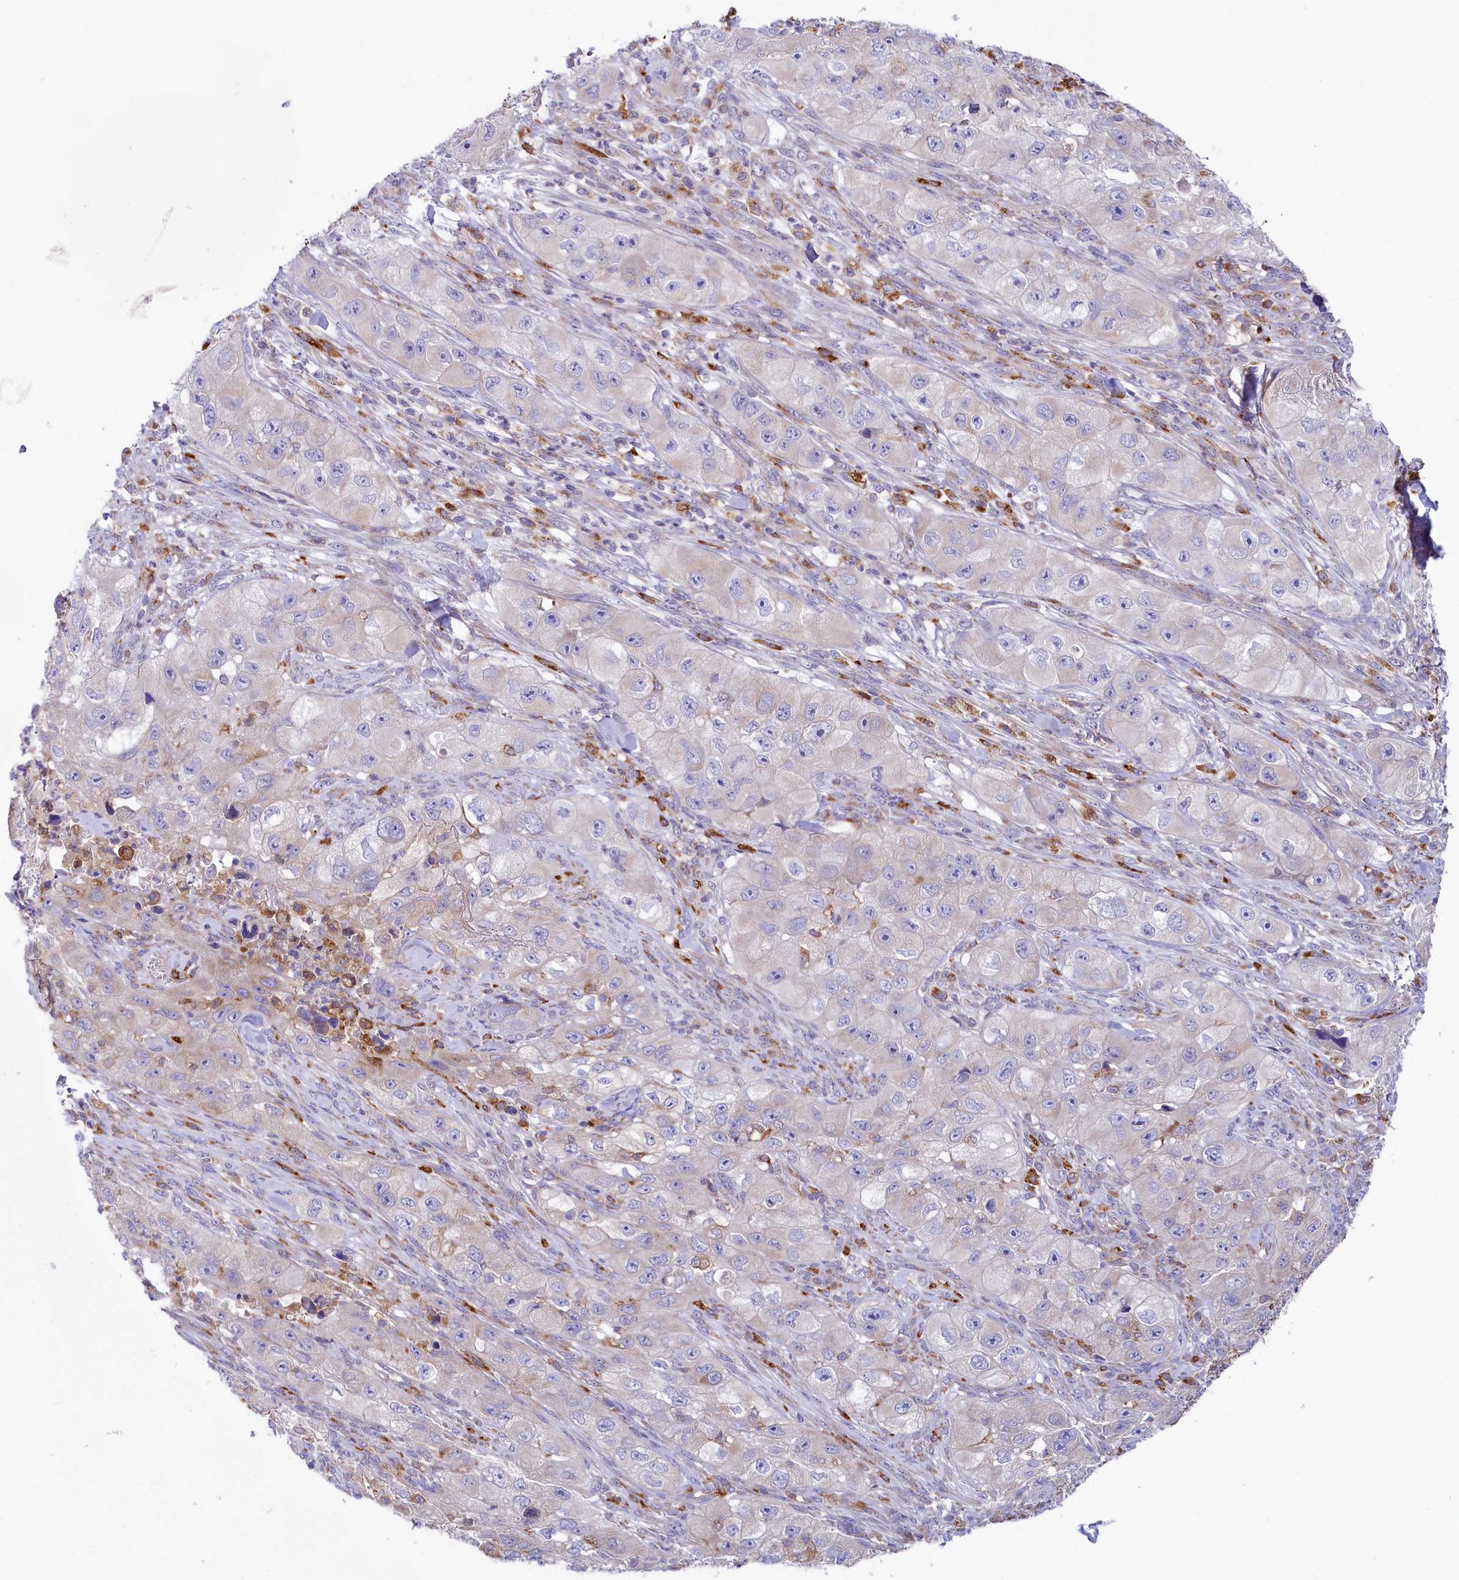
{"staining": {"intensity": "negative", "quantity": "none", "location": "none"}, "tissue": "skin cancer", "cell_type": "Tumor cells", "image_type": "cancer", "snomed": [{"axis": "morphology", "description": "Squamous cell carcinoma, NOS"}, {"axis": "topography", "description": "Skin"}, {"axis": "topography", "description": "Subcutis"}], "caption": "Protein analysis of squamous cell carcinoma (skin) shows no significant expression in tumor cells.", "gene": "CHID1", "patient": {"sex": "male", "age": 73}}